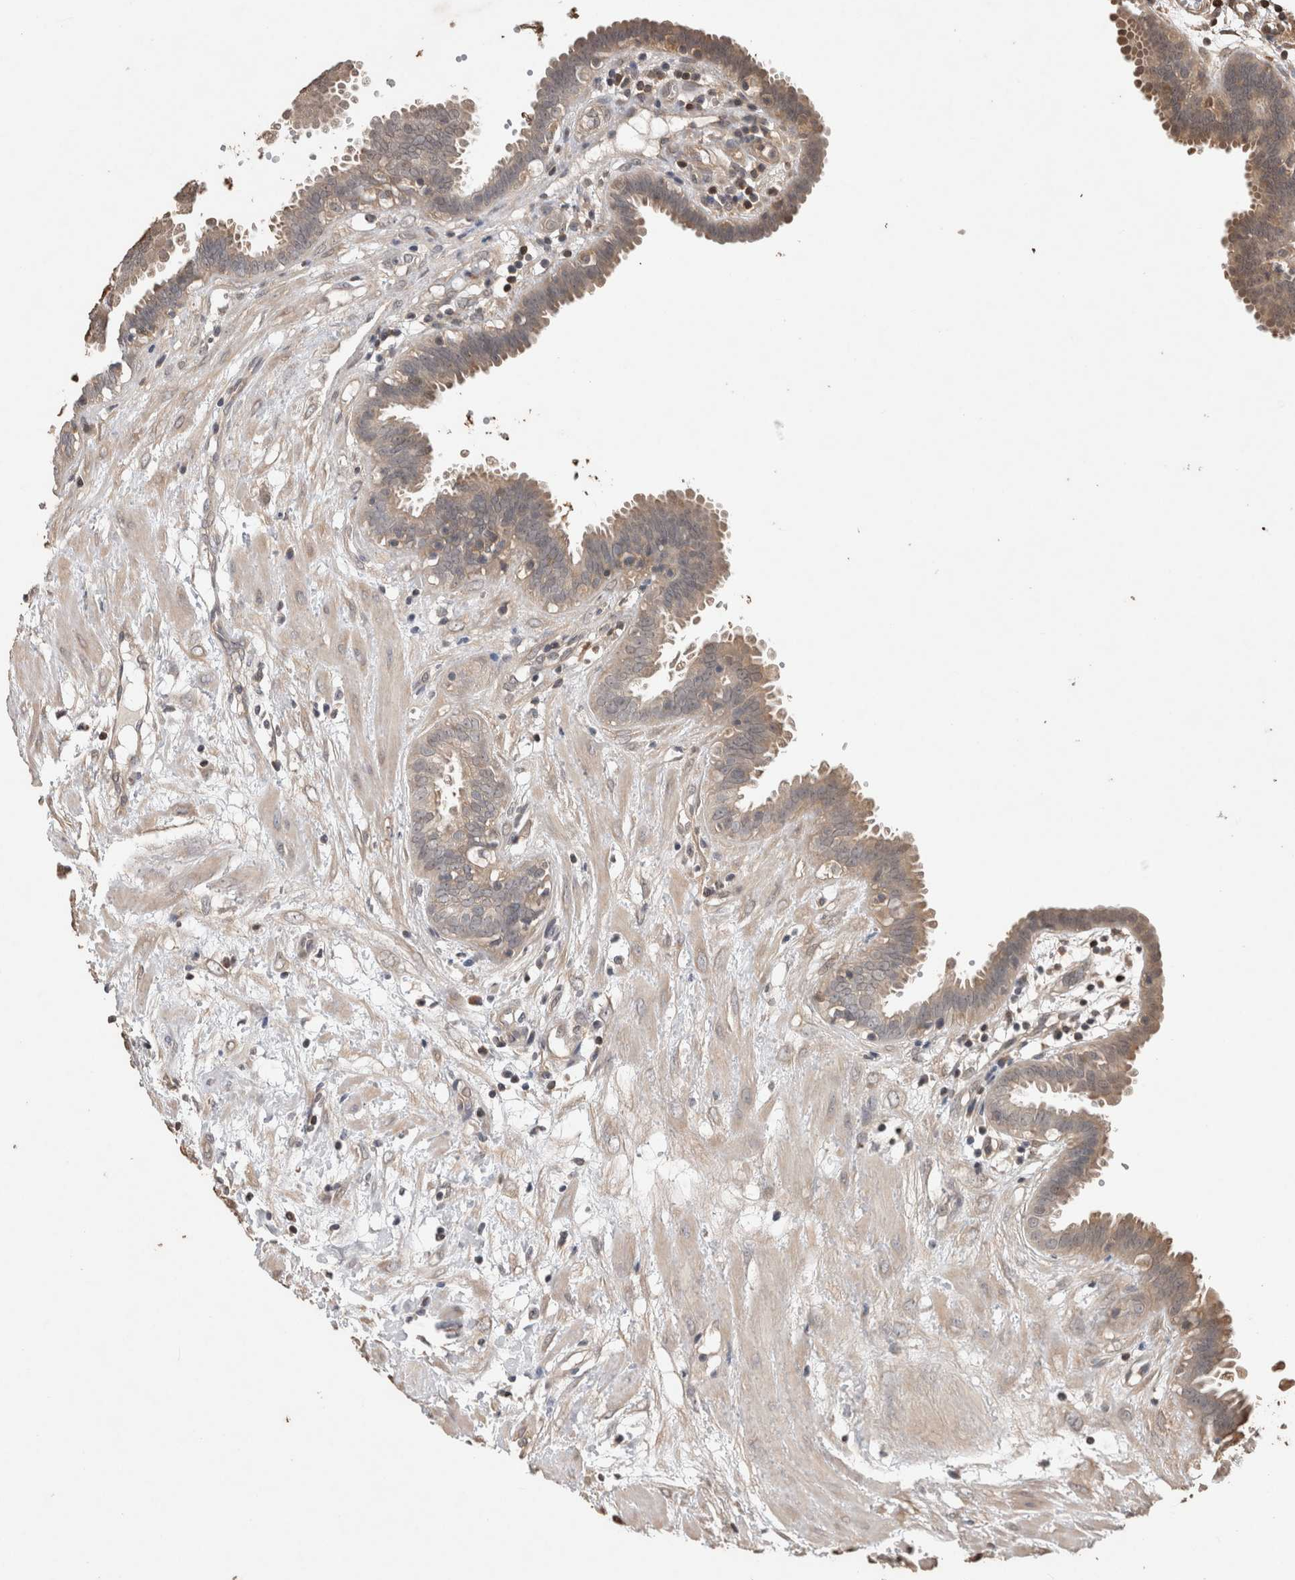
{"staining": {"intensity": "moderate", "quantity": ">75%", "location": "cytoplasmic/membranous"}, "tissue": "fallopian tube", "cell_type": "Glandular cells", "image_type": "normal", "snomed": [{"axis": "morphology", "description": "Normal tissue, NOS"}, {"axis": "topography", "description": "Fallopian tube"}, {"axis": "topography", "description": "Placenta"}], "caption": "Unremarkable fallopian tube displays moderate cytoplasmic/membranous positivity in about >75% of glandular cells Nuclei are stained in blue..", "gene": "TRIM5", "patient": {"sex": "female", "age": 32}}